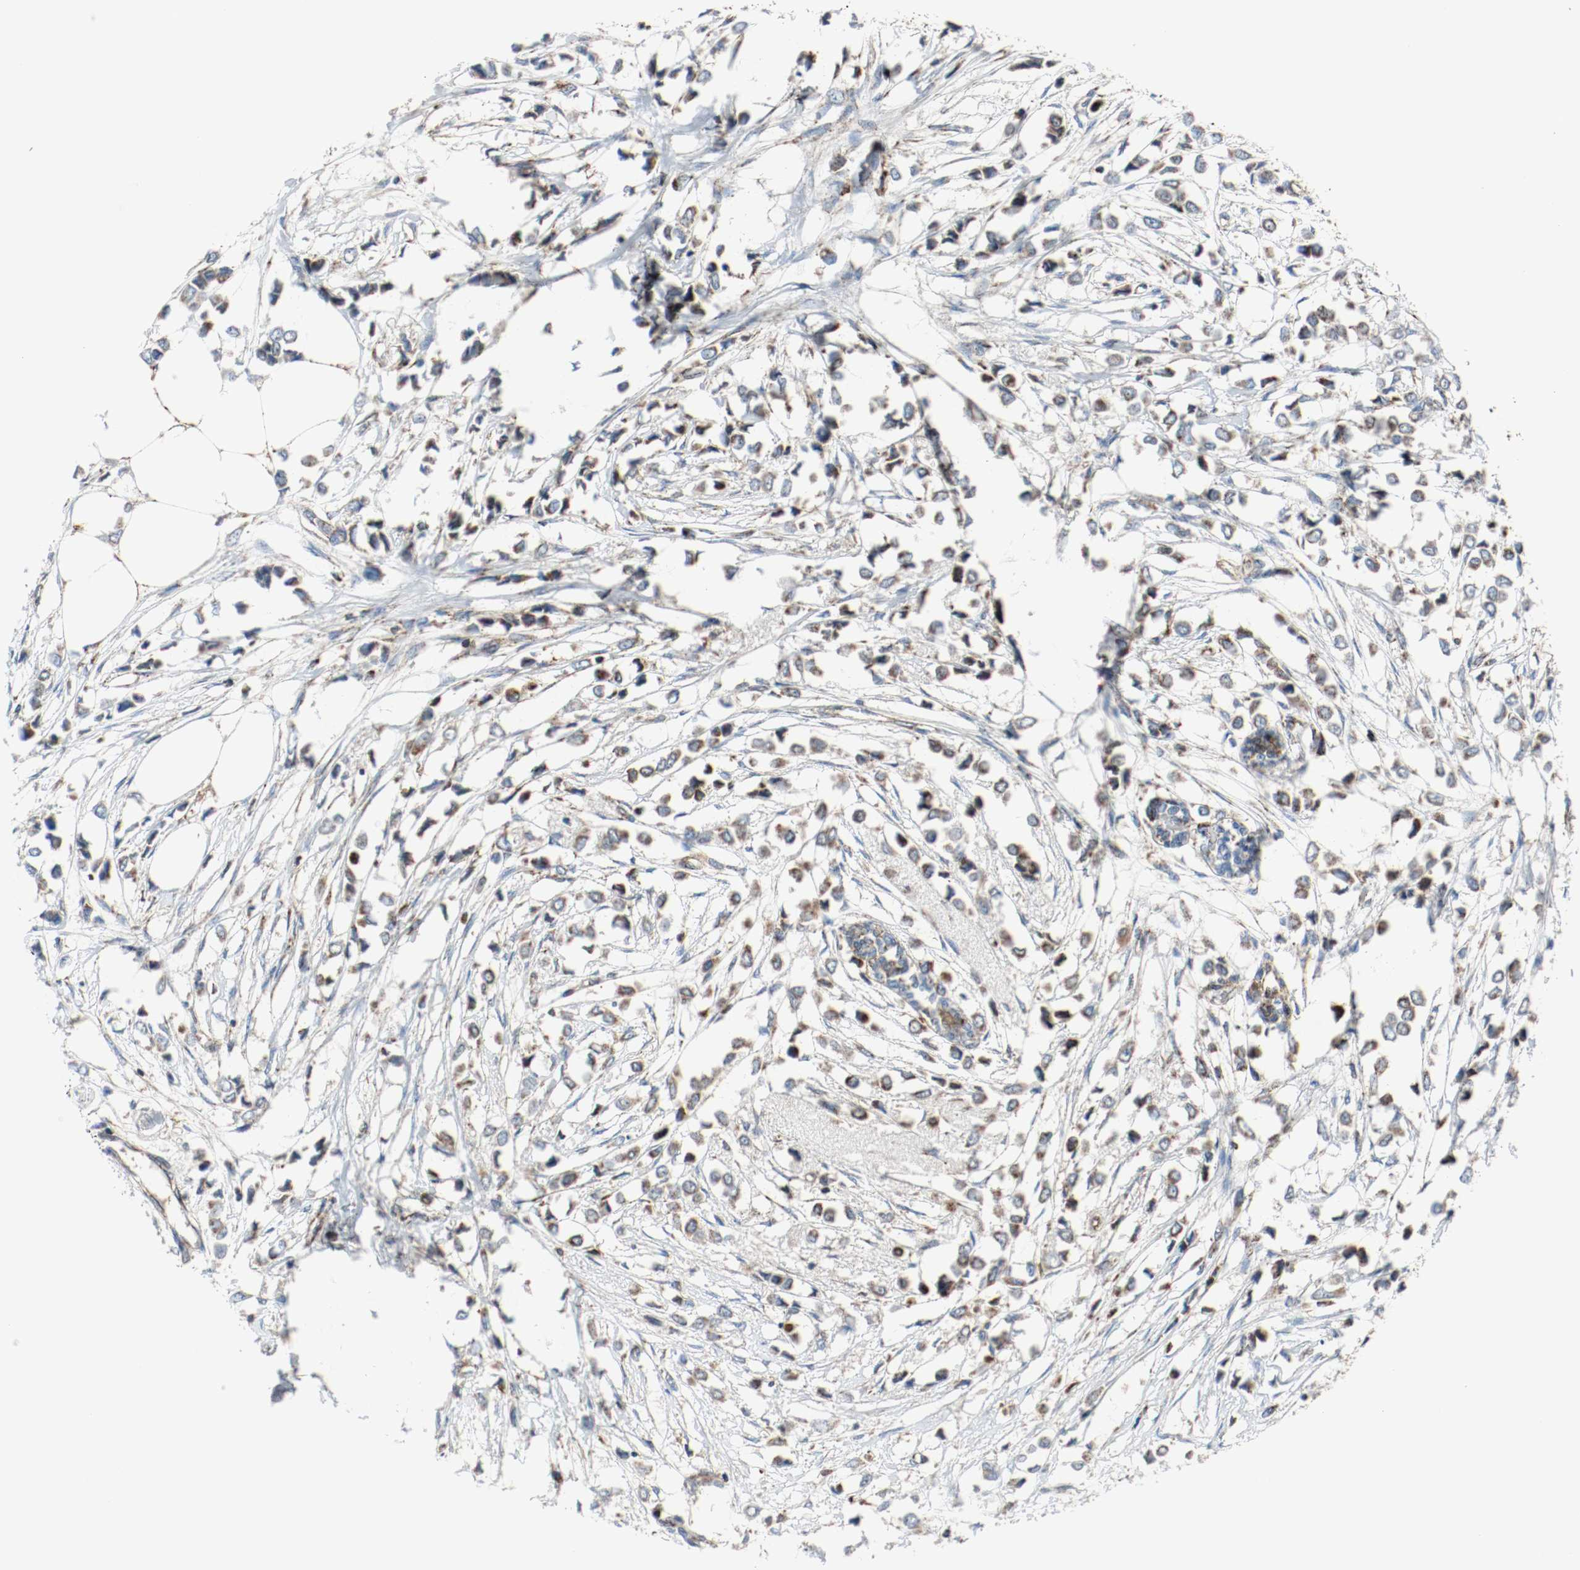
{"staining": {"intensity": "moderate", "quantity": ">75%", "location": "cytoplasmic/membranous"}, "tissue": "breast cancer", "cell_type": "Tumor cells", "image_type": "cancer", "snomed": [{"axis": "morphology", "description": "Lobular carcinoma"}, {"axis": "topography", "description": "Breast"}], "caption": "Breast lobular carcinoma stained with immunohistochemistry shows moderate cytoplasmic/membranous positivity in about >75% of tumor cells.", "gene": "TXNRD1", "patient": {"sex": "female", "age": 51}}